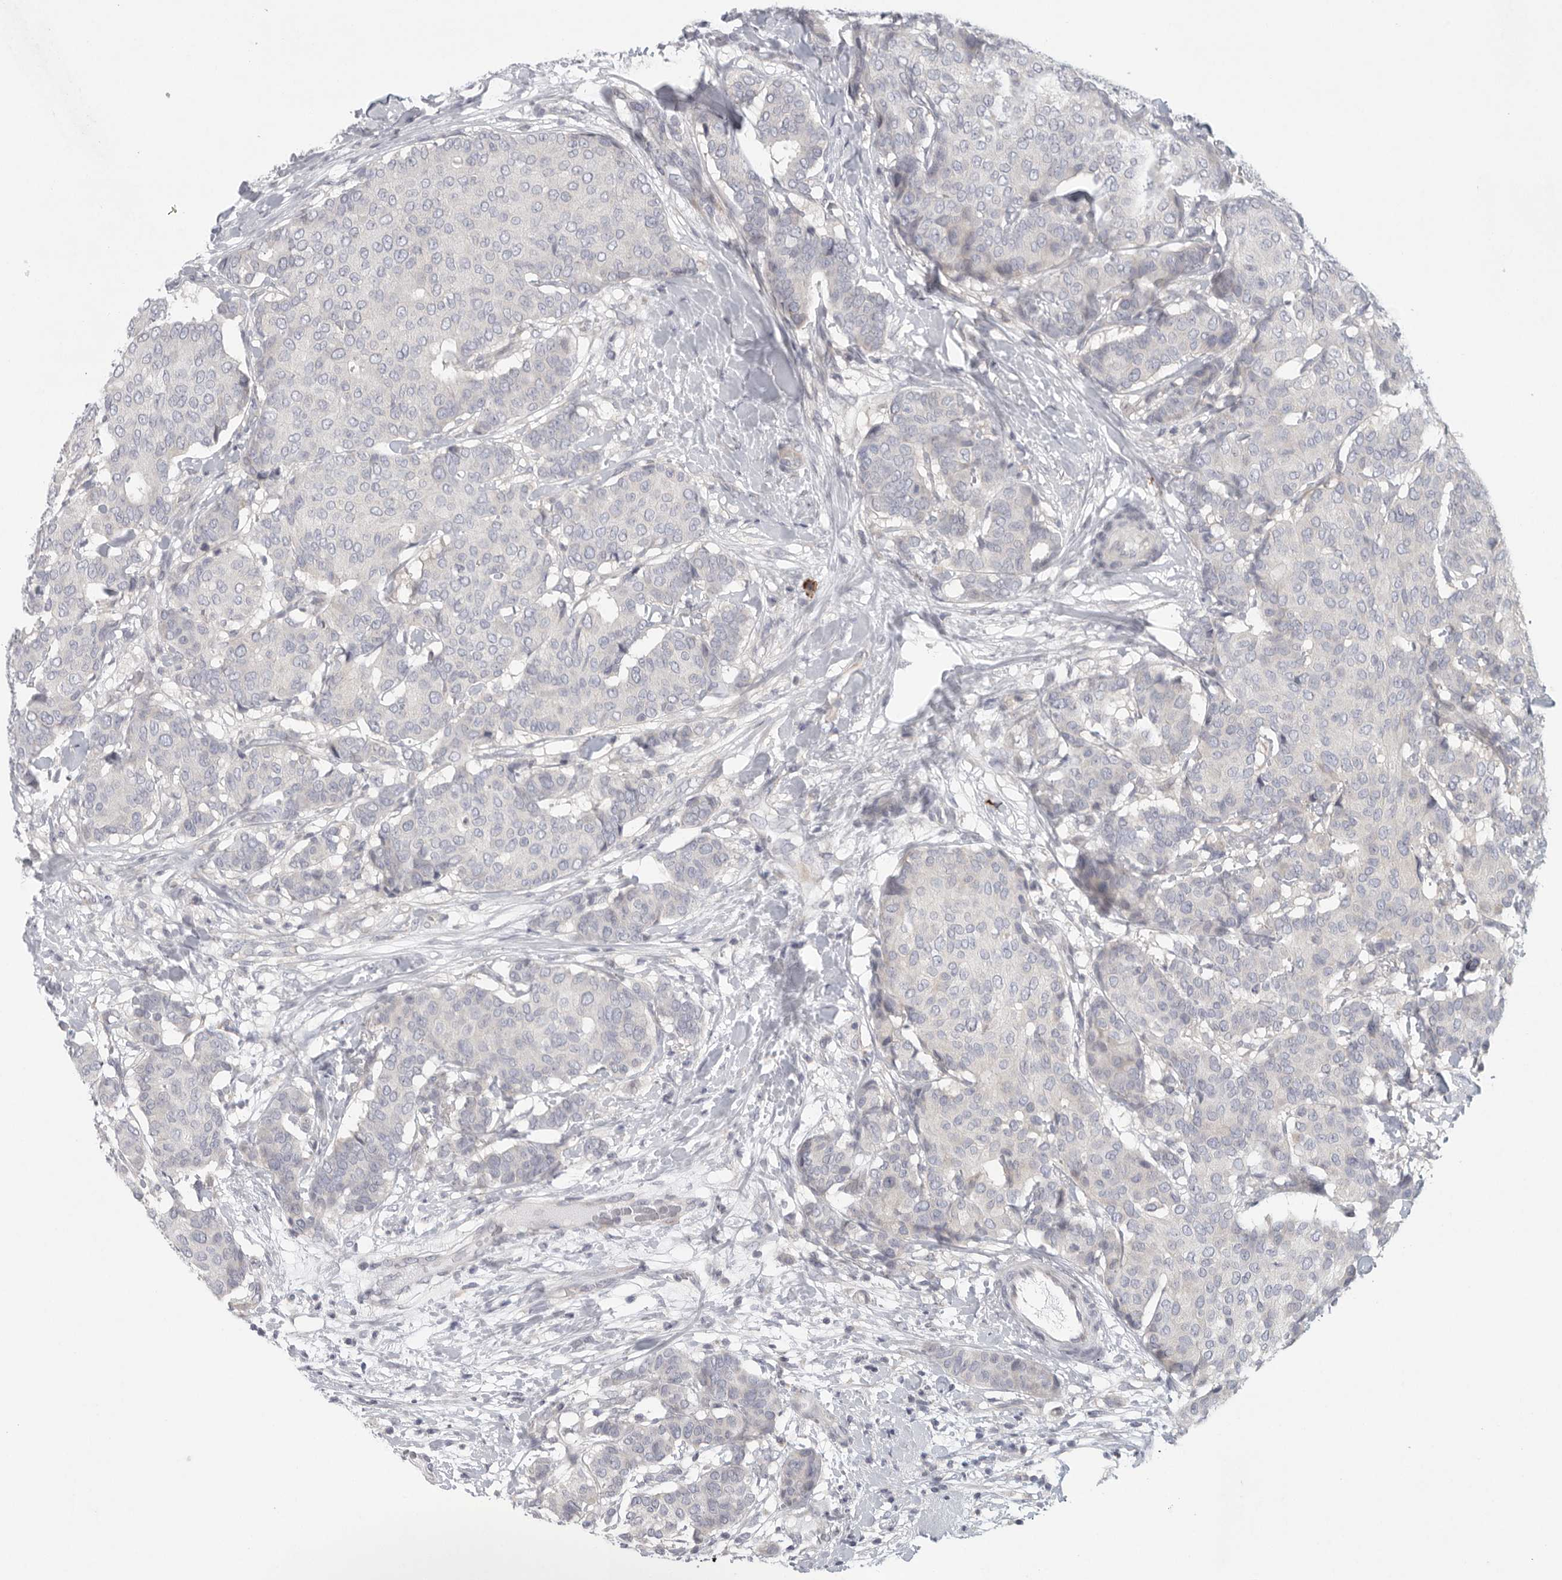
{"staining": {"intensity": "negative", "quantity": "none", "location": "none"}, "tissue": "breast cancer", "cell_type": "Tumor cells", "image_type": "cancer", "snomed": [{"axis": "morphology", "description": "Duct carcinoma"}, {"axis": "topography", "description": "Breast"}], "caption": "Photomicrograph shows no protein staining in tumor cells of breast cancer (invasive ductal carcinoma) tissue.", "gene": "TMEM69", "patient": {"sex": "female", "age": 75}}